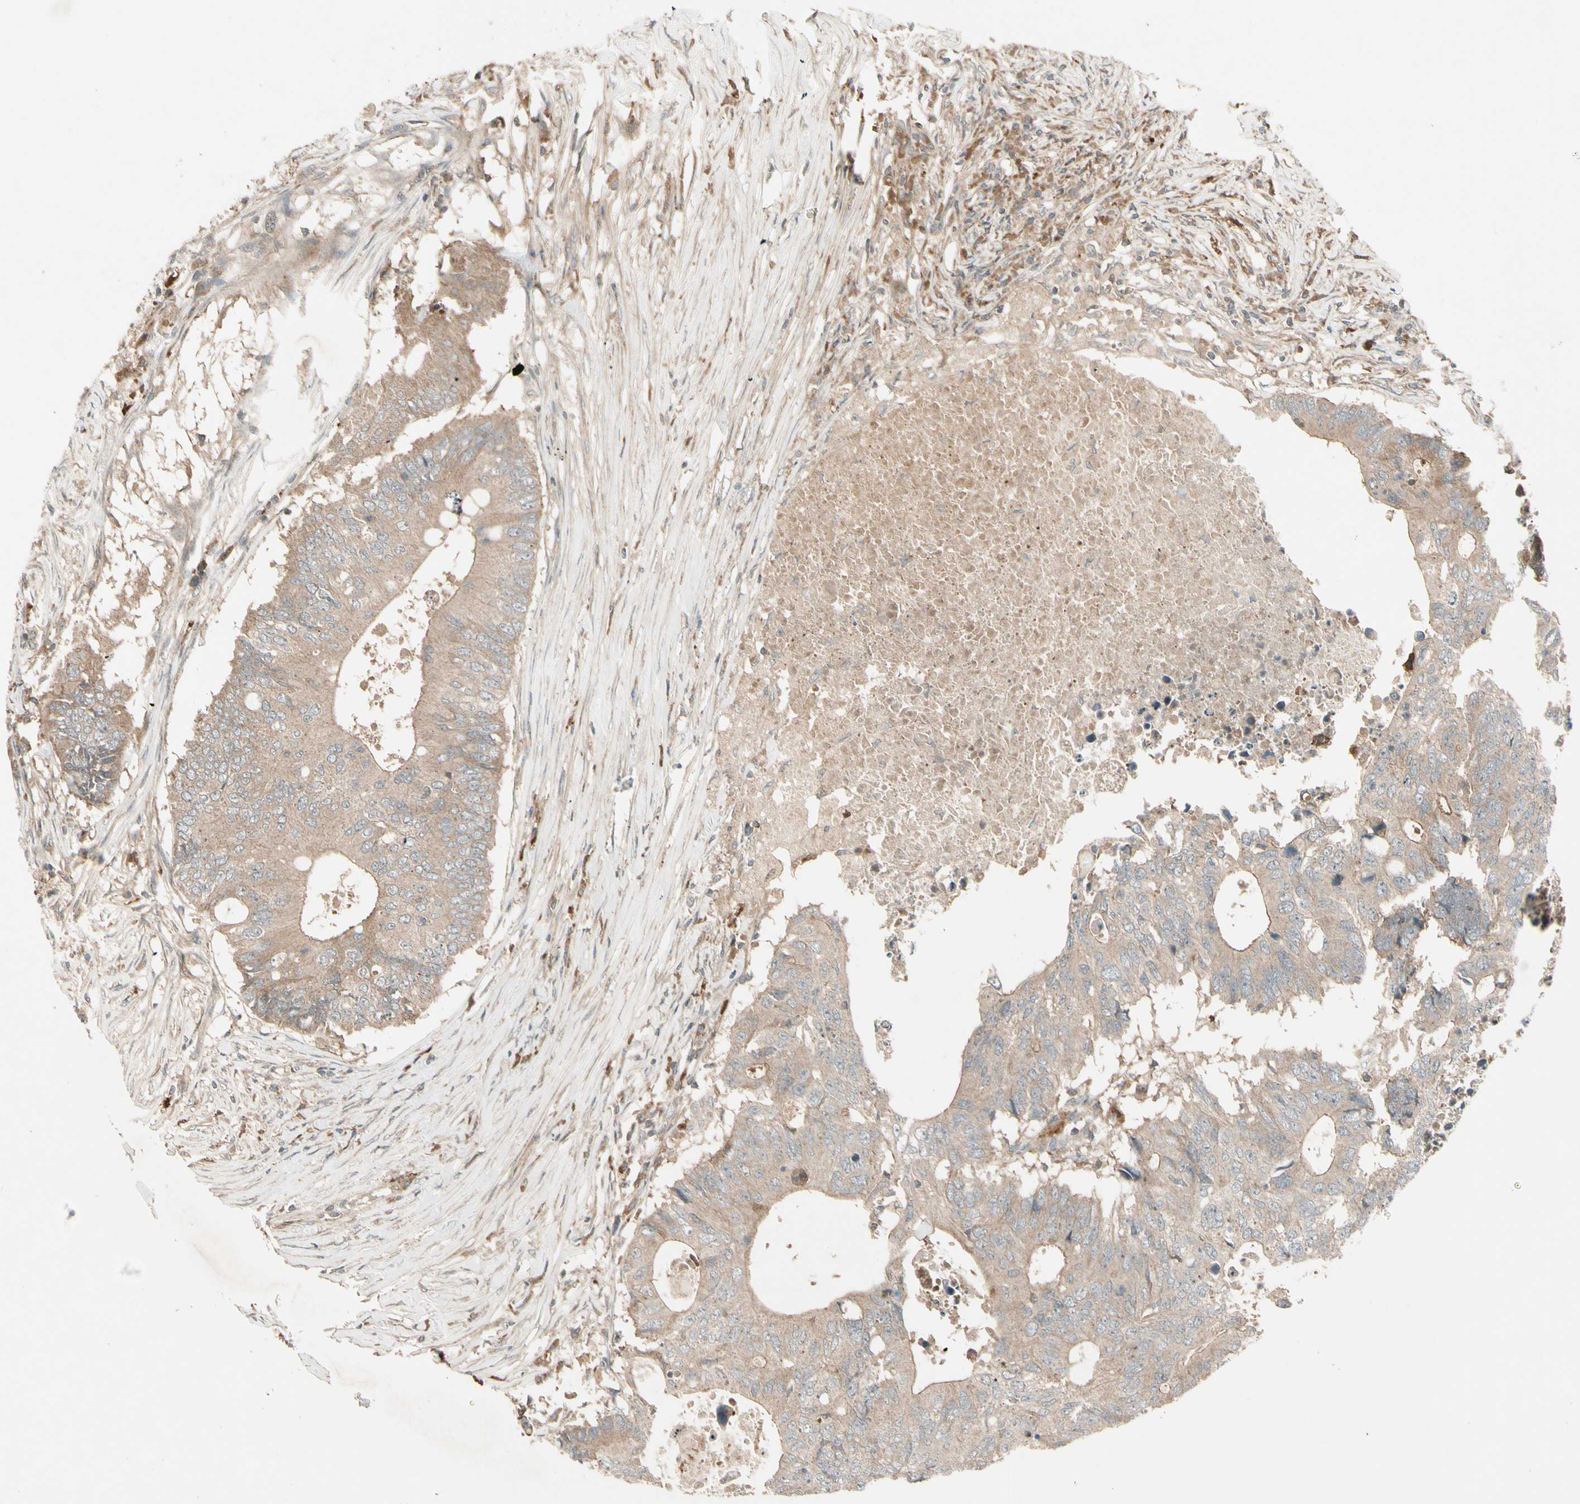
{"staining": {"intensity": "weak", "quantity": ">75%", "location": "cytoplasmic/membranous"}, "tissue": "colorectal cancer", "cell_type": "Tumor cells", "image_type": "cancer", "snomed": [{"axis": "morphology", "description": "Adenocarcinoma, NOS"}, {"axis": "topography", "description": "Colon"}], "caption": "Weak cytoplasmic/membranous staining for a protein is appreciated in approximately >75% of tumor cells of colorectal cancer (adenocarcinoma) using immunohistochemistry.", "gene": "ACVR1C", "patient": {"sex": "male", "age": 71}}